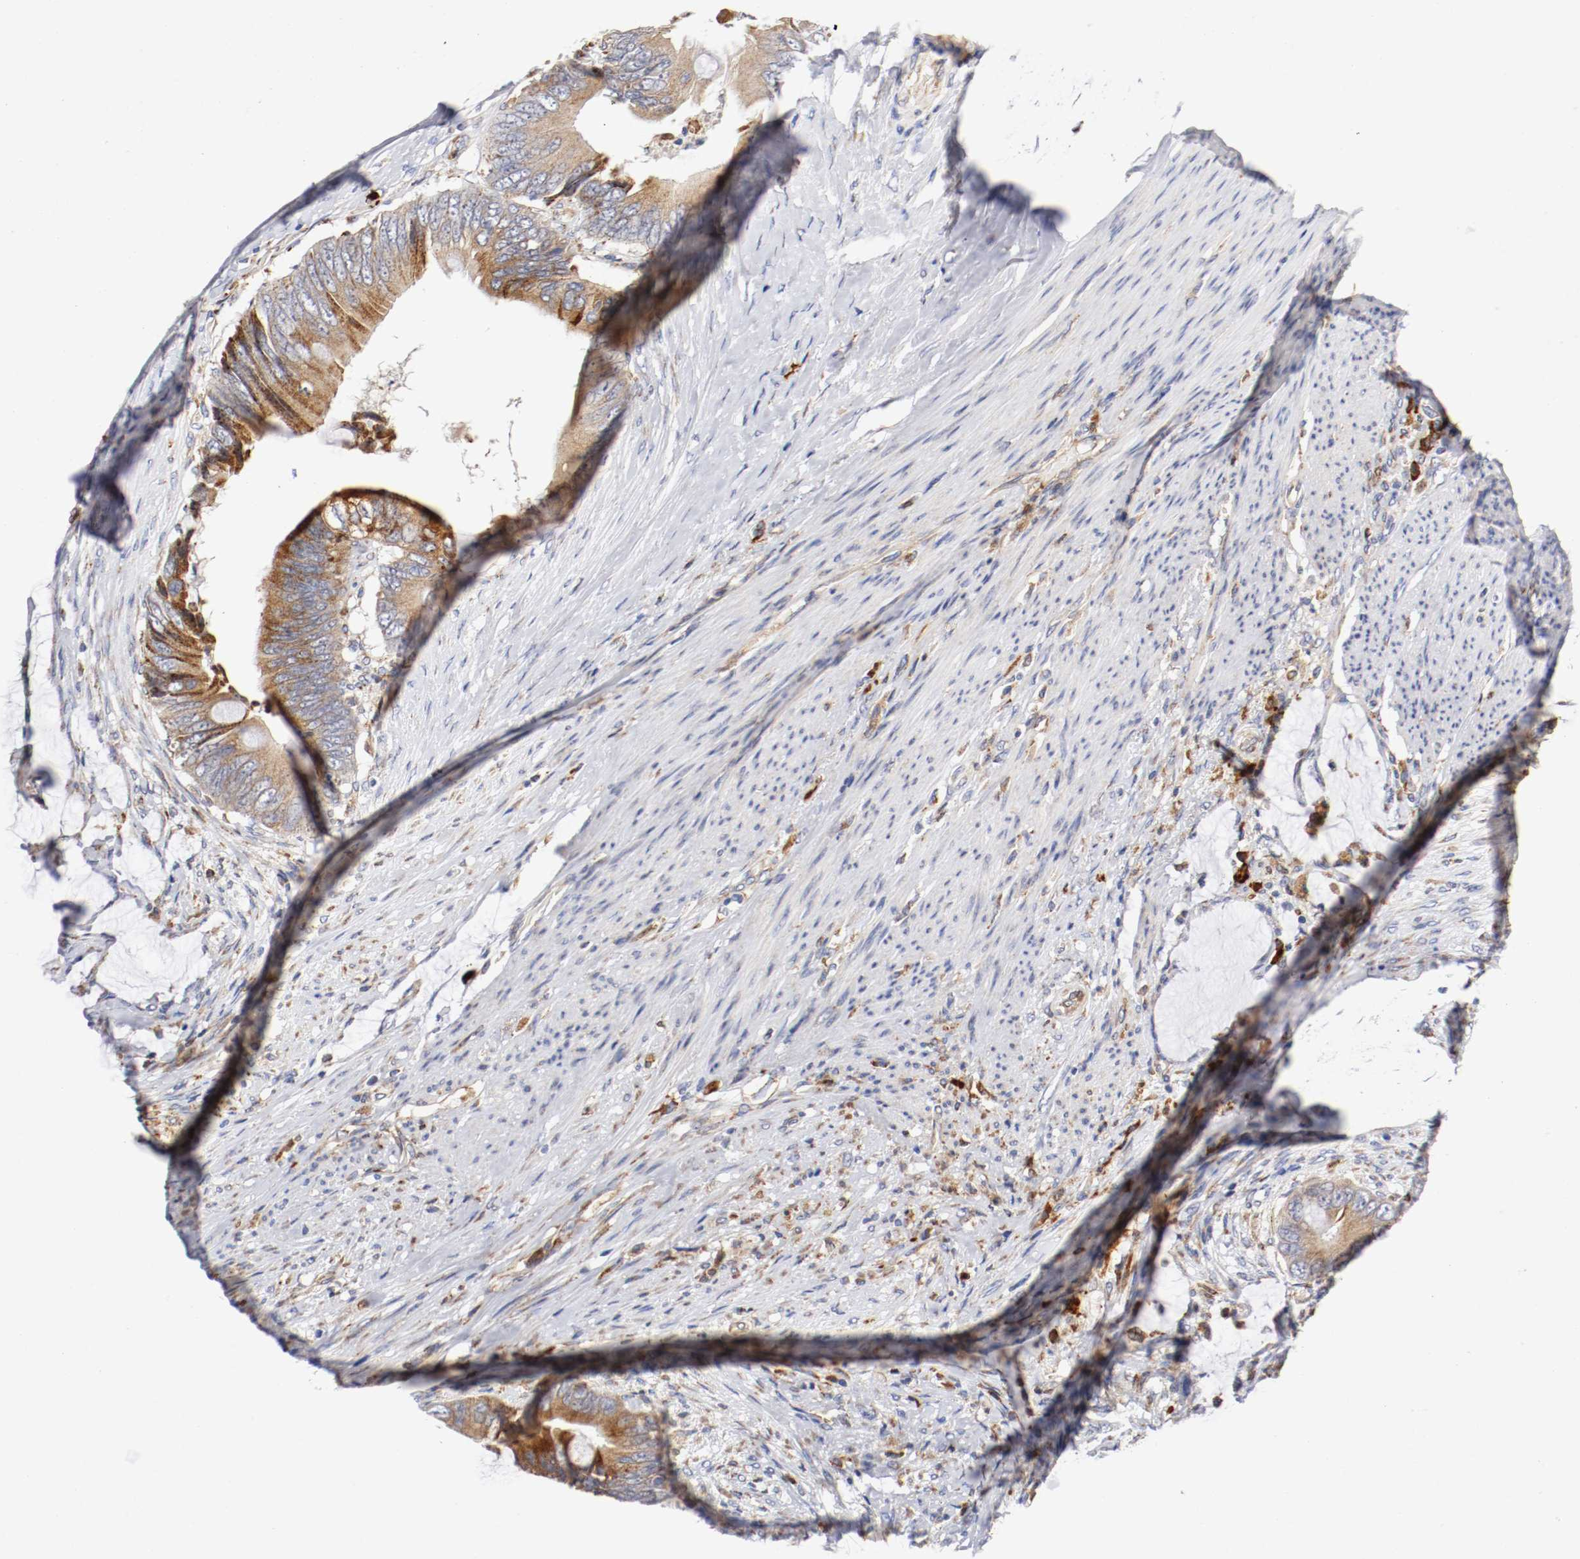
{"staining": {"intensity": "moderate", "quantity": ">75%", "location": "cytoplasmic/membranous"}, "tissue": "colorectal cancer", "cell_type": "Tumor cells", "image_type": "cancer", "snomed": [{"axis": "morphology", "description": "Adenocarcinoma, NOS"}, {"axis": "topography", "description": "Rectum"}], "caption": "There is medium levels of moderate cytoplasmic/membranous expression in tumor cells of colorectal adenocarcinoma, as demonstrated by immunohistochemical staining (brown color).", "gene": "TRAF2", "patient": {"sex": "female", "age": 77}}